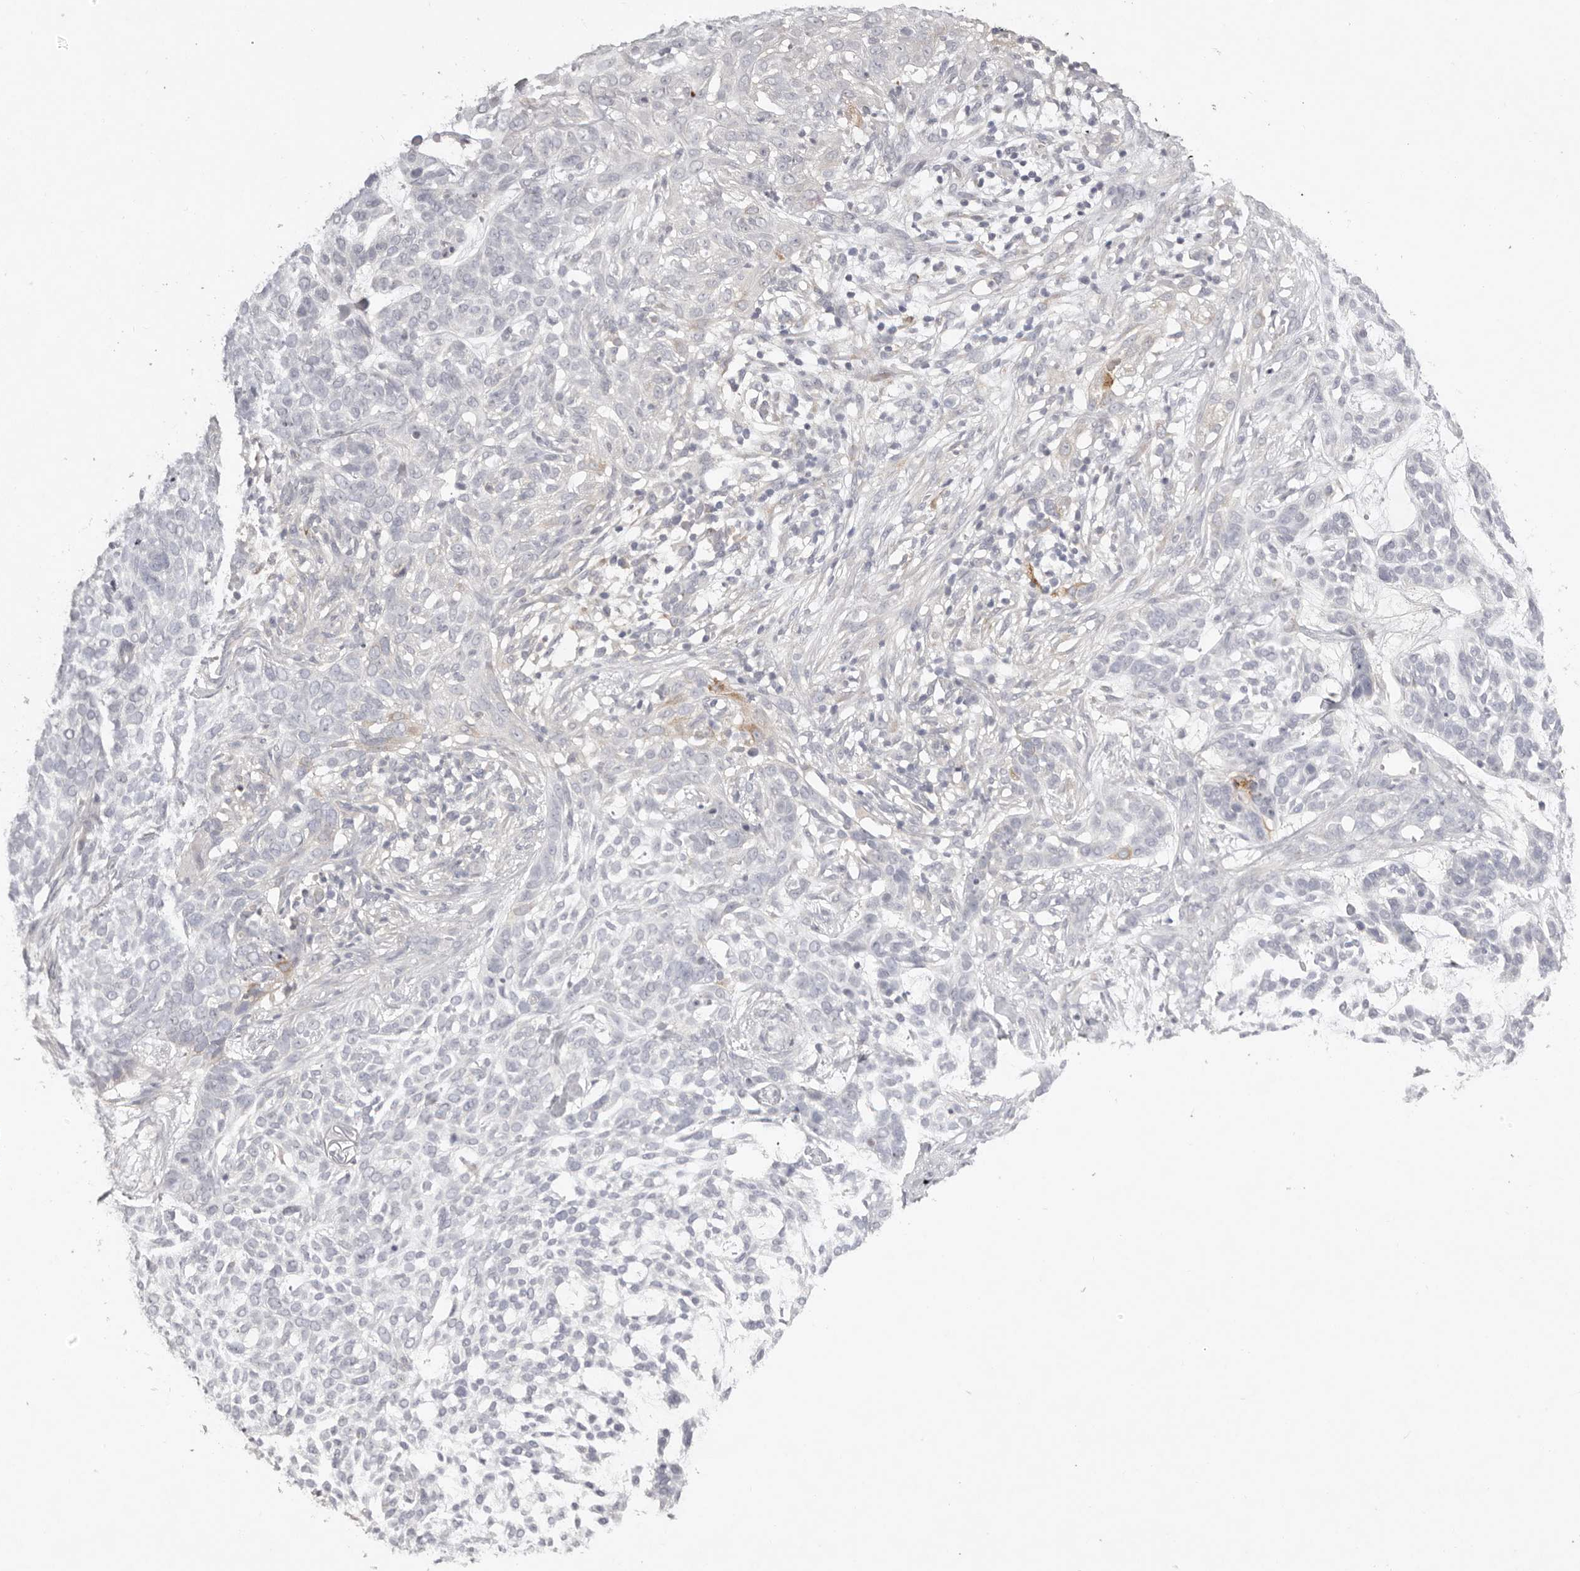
{"staining": {"intensity": "negative", "quantity": "none", "location": "none"}, "tissue": "skin cancer", "cell_type": "Tumor cells", "image_type": "cancer", "snomed": [{"axis": "morphology", "description": "Basal cell carcinoma"}, {"axis": "topography", "description": "Skin"}], "caption": "Protein analysis of skin cancer demonstrates no significant positivity in tumor cells.", "gene": "SCUBE2", "patient": {"sex": "female", "age": 64}}